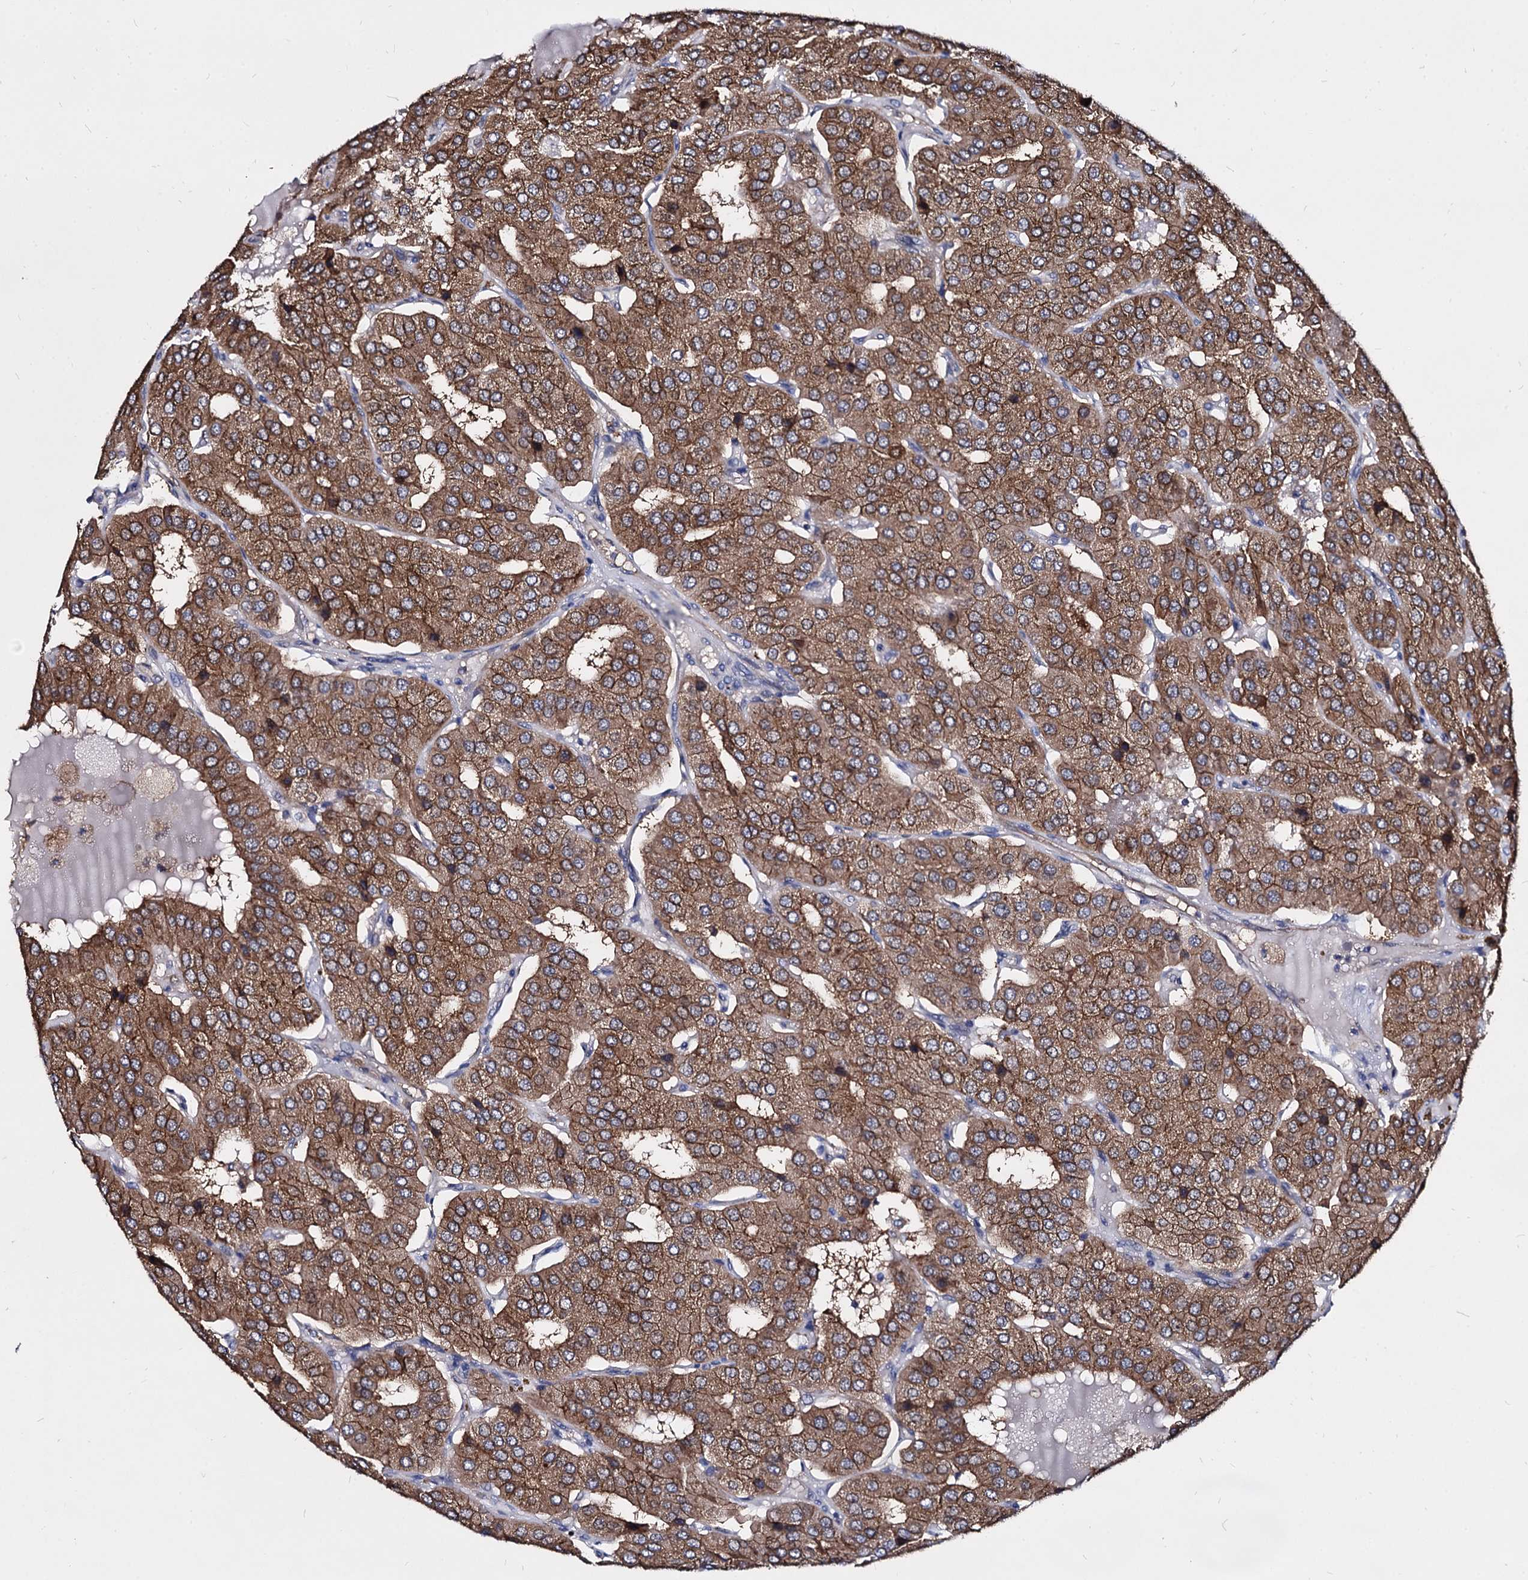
{"staining": {"intensity": "moderate", "quantity": ">75%", "location": "cytoplasmic/membranous"}, "tissue": "parathyroid gland", "cell_type": "Glandular cells", "image_type": "normal", "snomed": [{"axis": "morphology", "description": "Normal tissue, NOS"}, {"axis": "morphology", "description": "Adenoma, NOS"}, {"axis": "topography", "description": "Parathyroid gland"}], "caption": "The immunohistochemical stain highlights moderate cytoplasmic/membranous expression in glandular cells of unremarkable parathyroid gland. The protein is stained brown, and the nuclei are stained in blue (DAB (3,3'-diaminobenzidine) IHC with brightfield microscopy, high magnification).", "gene": "NME1", "patient": {"sex": "female", "age": 86}}